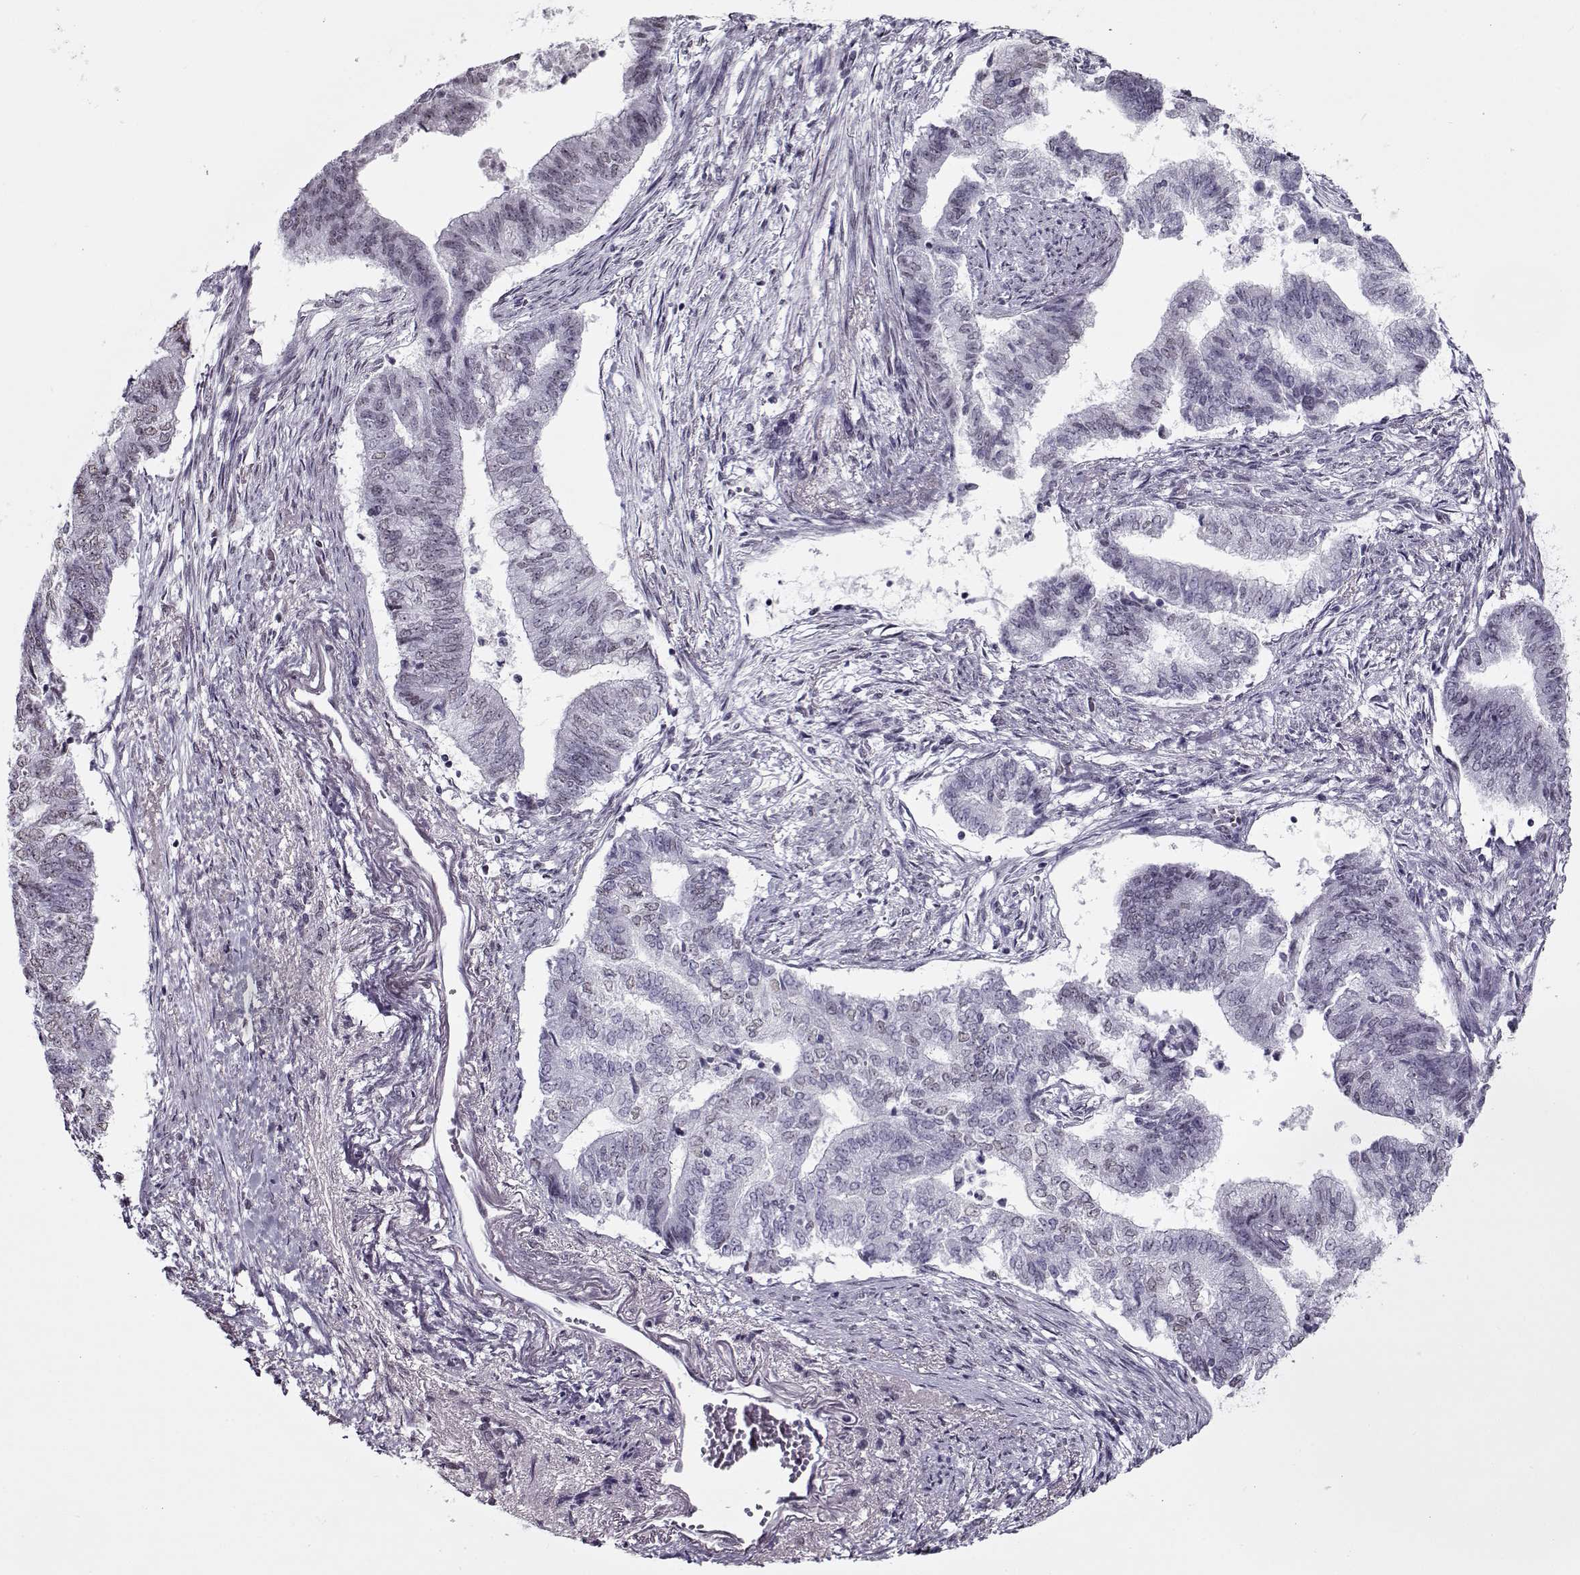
{"staining": {"intensity": "negative", "quantity": "none", "location": "none"}, "tissue": "endometrial cancer", "cell_type": "Tumor cells", "image_type": "cancer", "snomed": [{"axis": "morphology", "description": "Adenocarcinoma, NOS"}, {"axis": "topography", "description": "Endometrium"}], "caption": "Immunohistochemistry (IHC) of human endometrial adenocarcinoma demonstrates no positivity in tumor cells.", "gene": "PRMT8", "patient": {"sex": "female", "age": 65}}